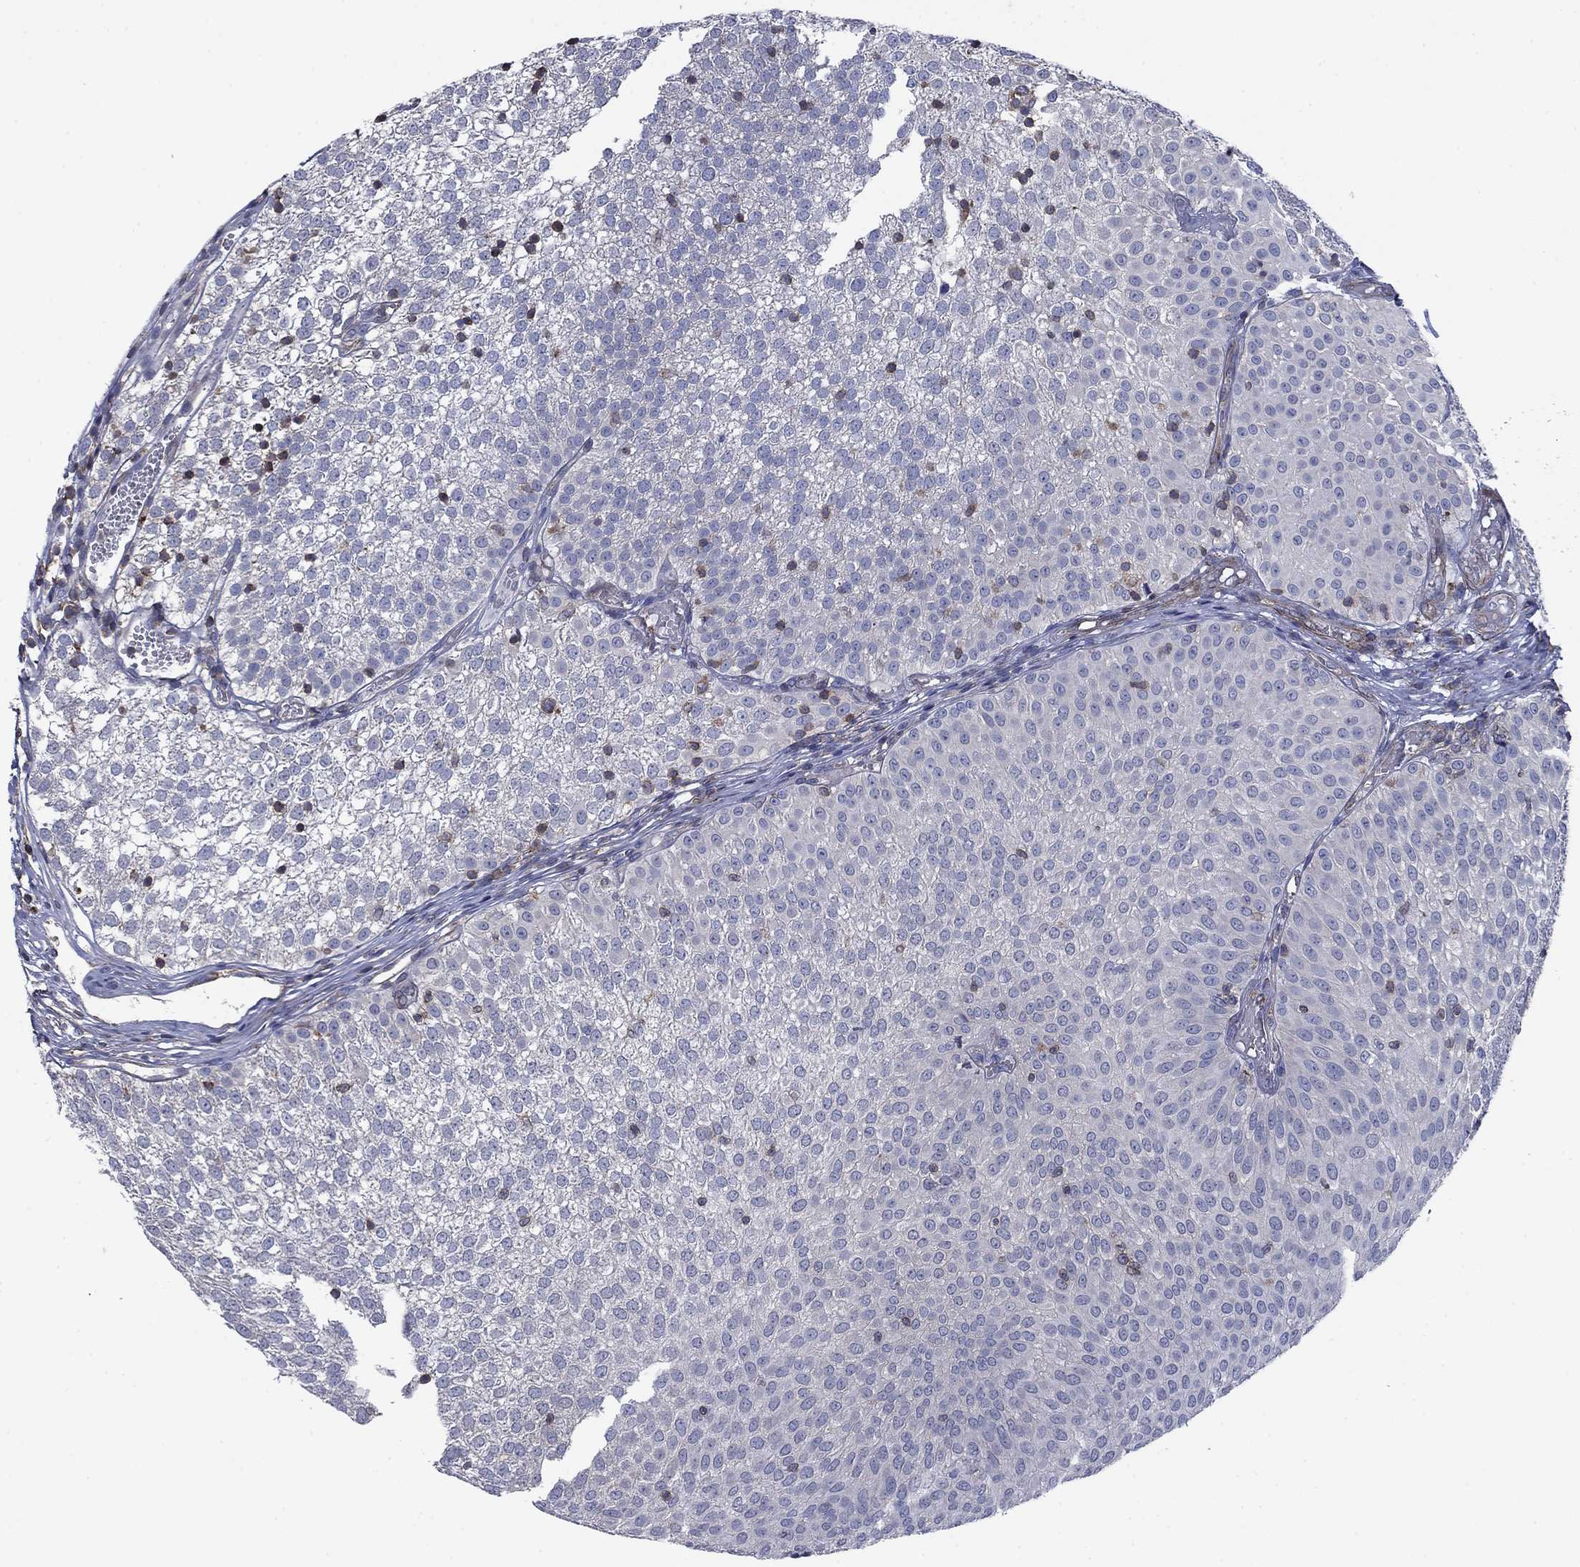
{"staining": {"intensity": "negative", "quantity": "none", "location": "none"}, "tissue": "urothelial cancer", "cell_type": "Tumor cells", "image_type": "cancer", "snomed": [{"axis": "morphology", "description": "Urothelial carcinoma, Low grade"}, {"axis": "topography", "description": "Urinary bladder"}], "caption": "High magnification brightfield microscopy of urothelial cancer stained with DAB (3,3'-diaminobenzidine) (brown) and counterstained with hematoxylin (blue): tumor cells show no significant positivity.", "gene": "PSD4", "patient": {"sex": "male", "age": 52}}